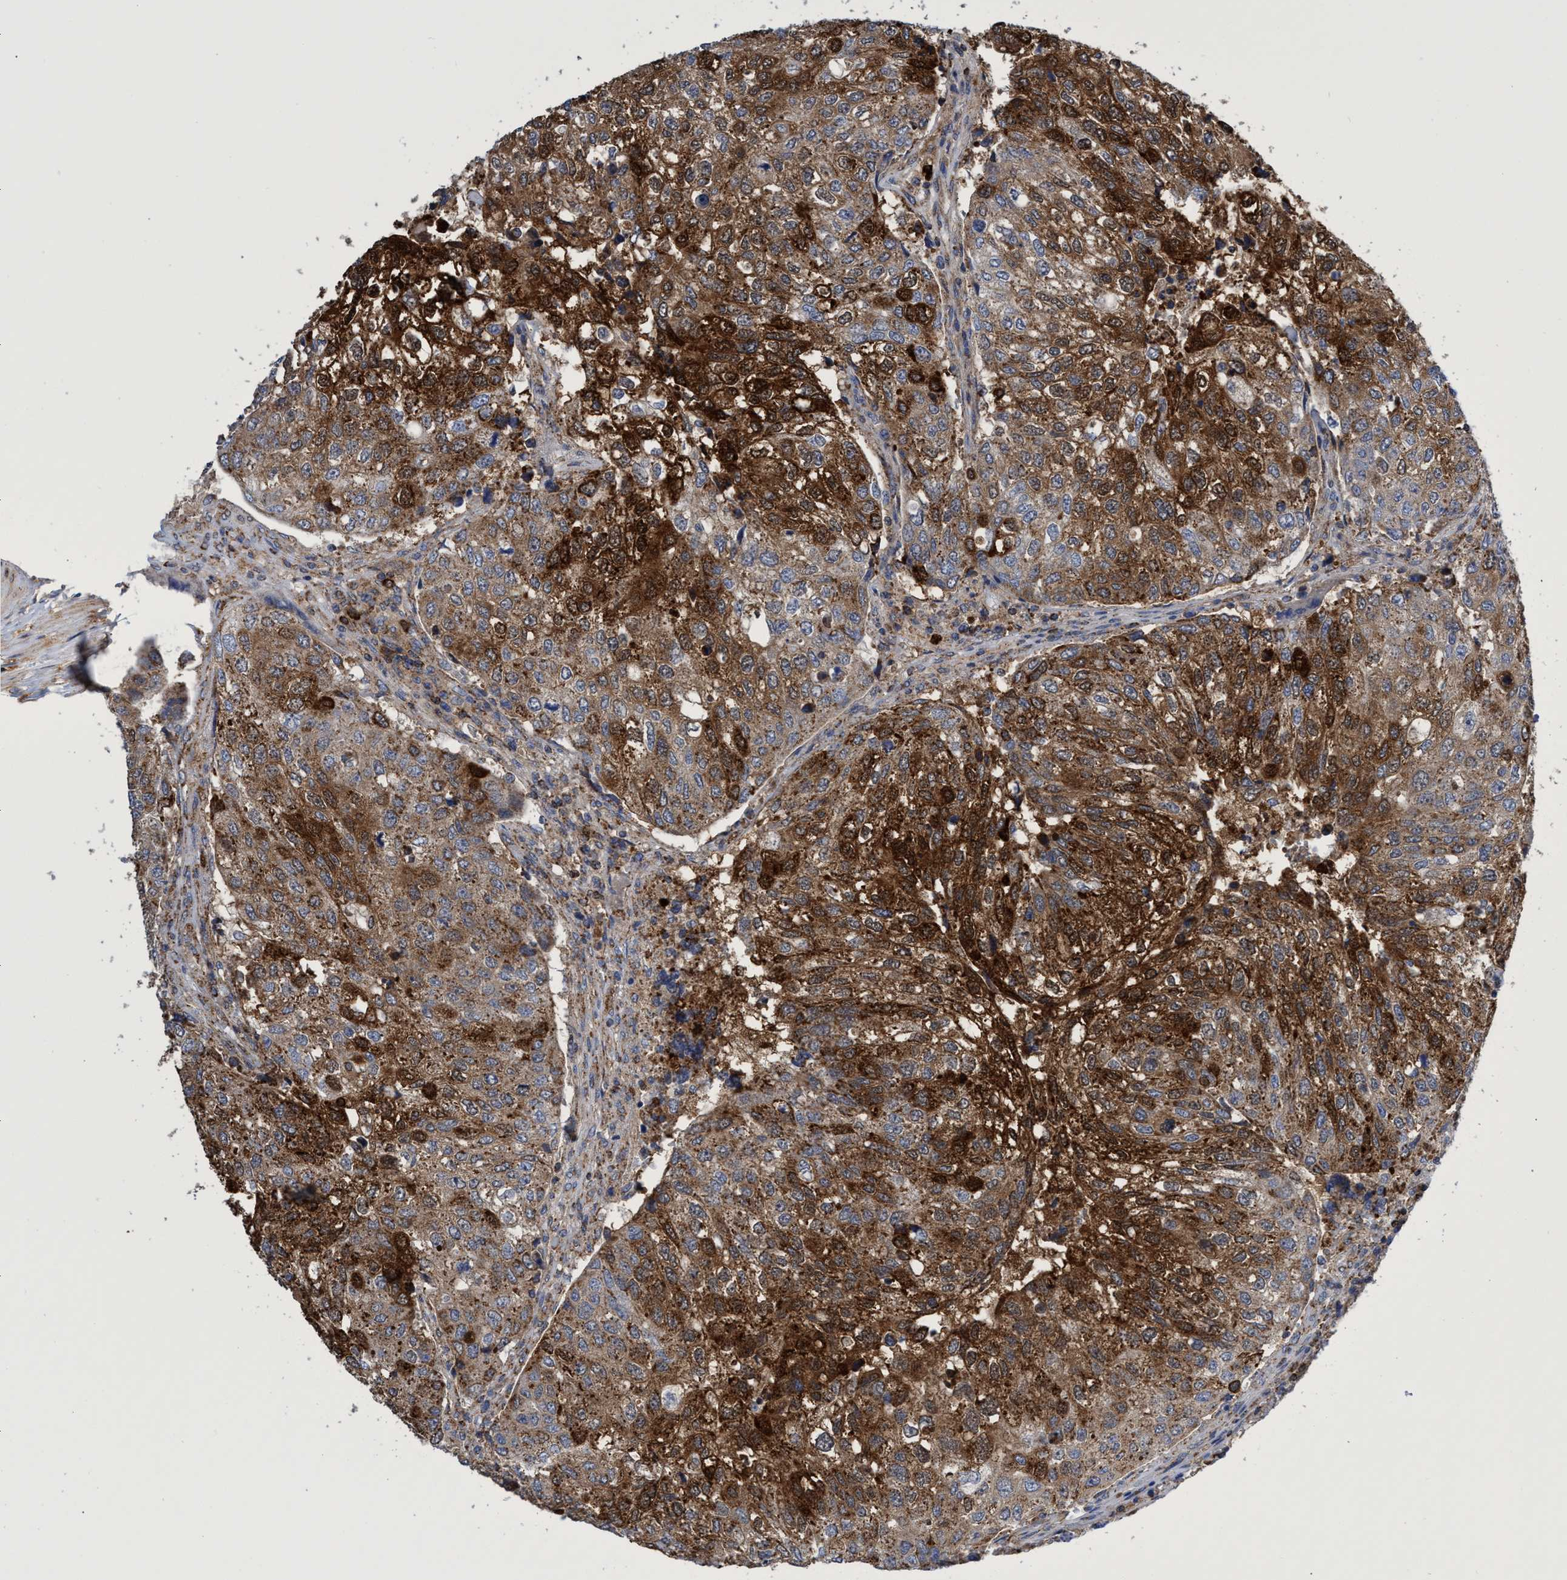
{"staining": {"intensity": "strong", "quantity": ">75%", "location": "cytoplasmic/membranous"}, "tissue": "urothelial cancer", "cell_type": "Tumor cells", "image_type": "cancer", "snomed": [{"axis": "morphology", "description": "Urothelial carcinoma, High grade"}, {"axis": "topography", "description": "Lymph node"}, {"axis": "topography", "description": "Urinary bladder"}], "caption": "Urothelial cancer tissue exhibits strong cytoplasmic/membranous staining in about >75% of tumor cells, visualized by immunohistochemistry.", "gene": "CRYZ", "patient": {"sex": "male", "age": 51}}